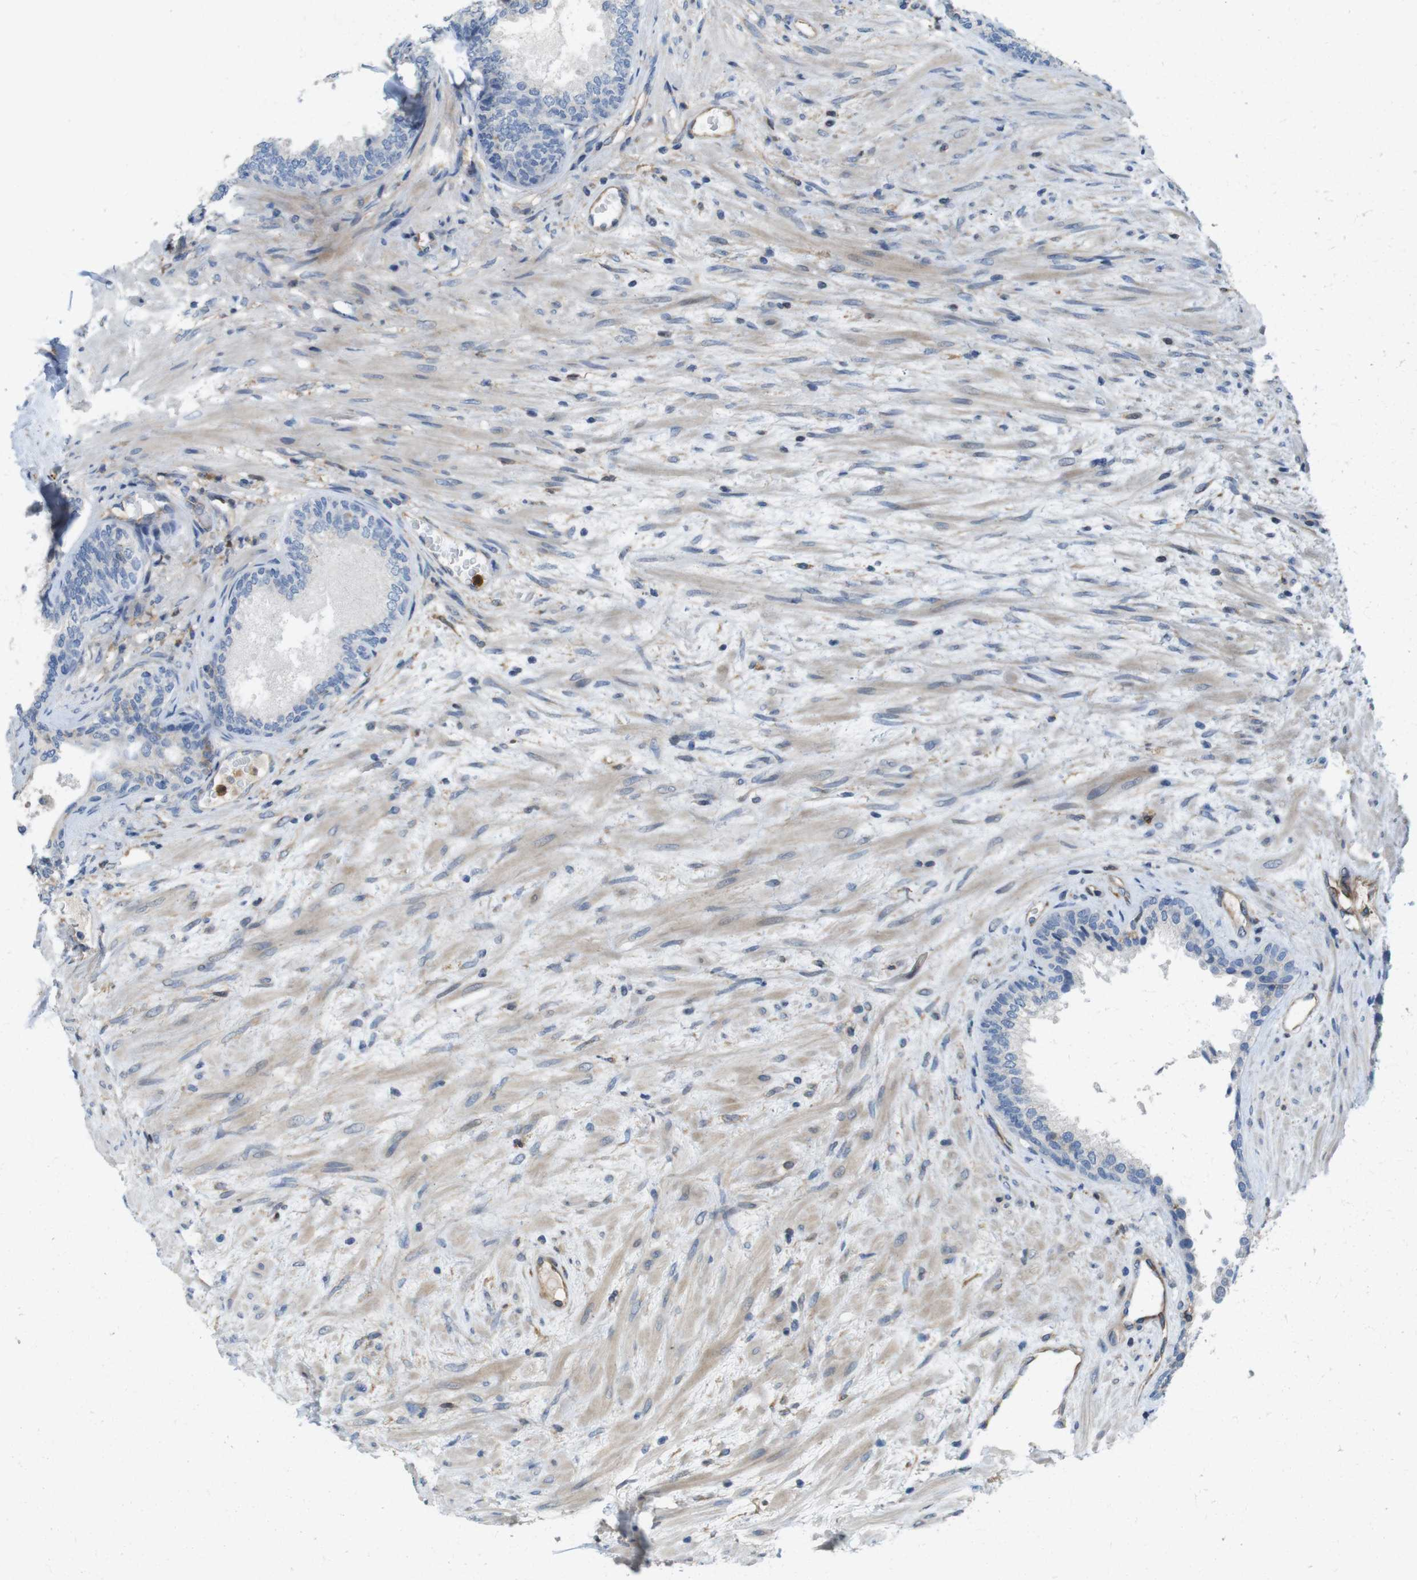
{"staining": {"intensity": "negative", "quantity": "none", "location": "none"}, "tissue": "prostate", "cell_type": "Glandular cells", "image_type": "normal", "snomed": [{"axis": "morphology", "description": "Normal tissue, NOS"}, {"axis": "topography", "description": "Prostate"}], "caption": "There is no significant positivity in glandular cells of prostate. Brightfield microscopy of immunohistochemistry stained with DAB (3,3'-diaminobenzidine) (brown) and hematoxylin (blue), captured at high magnification.", "gene": "PCDH10", "patient": {"sex": "male", "age": 76}}